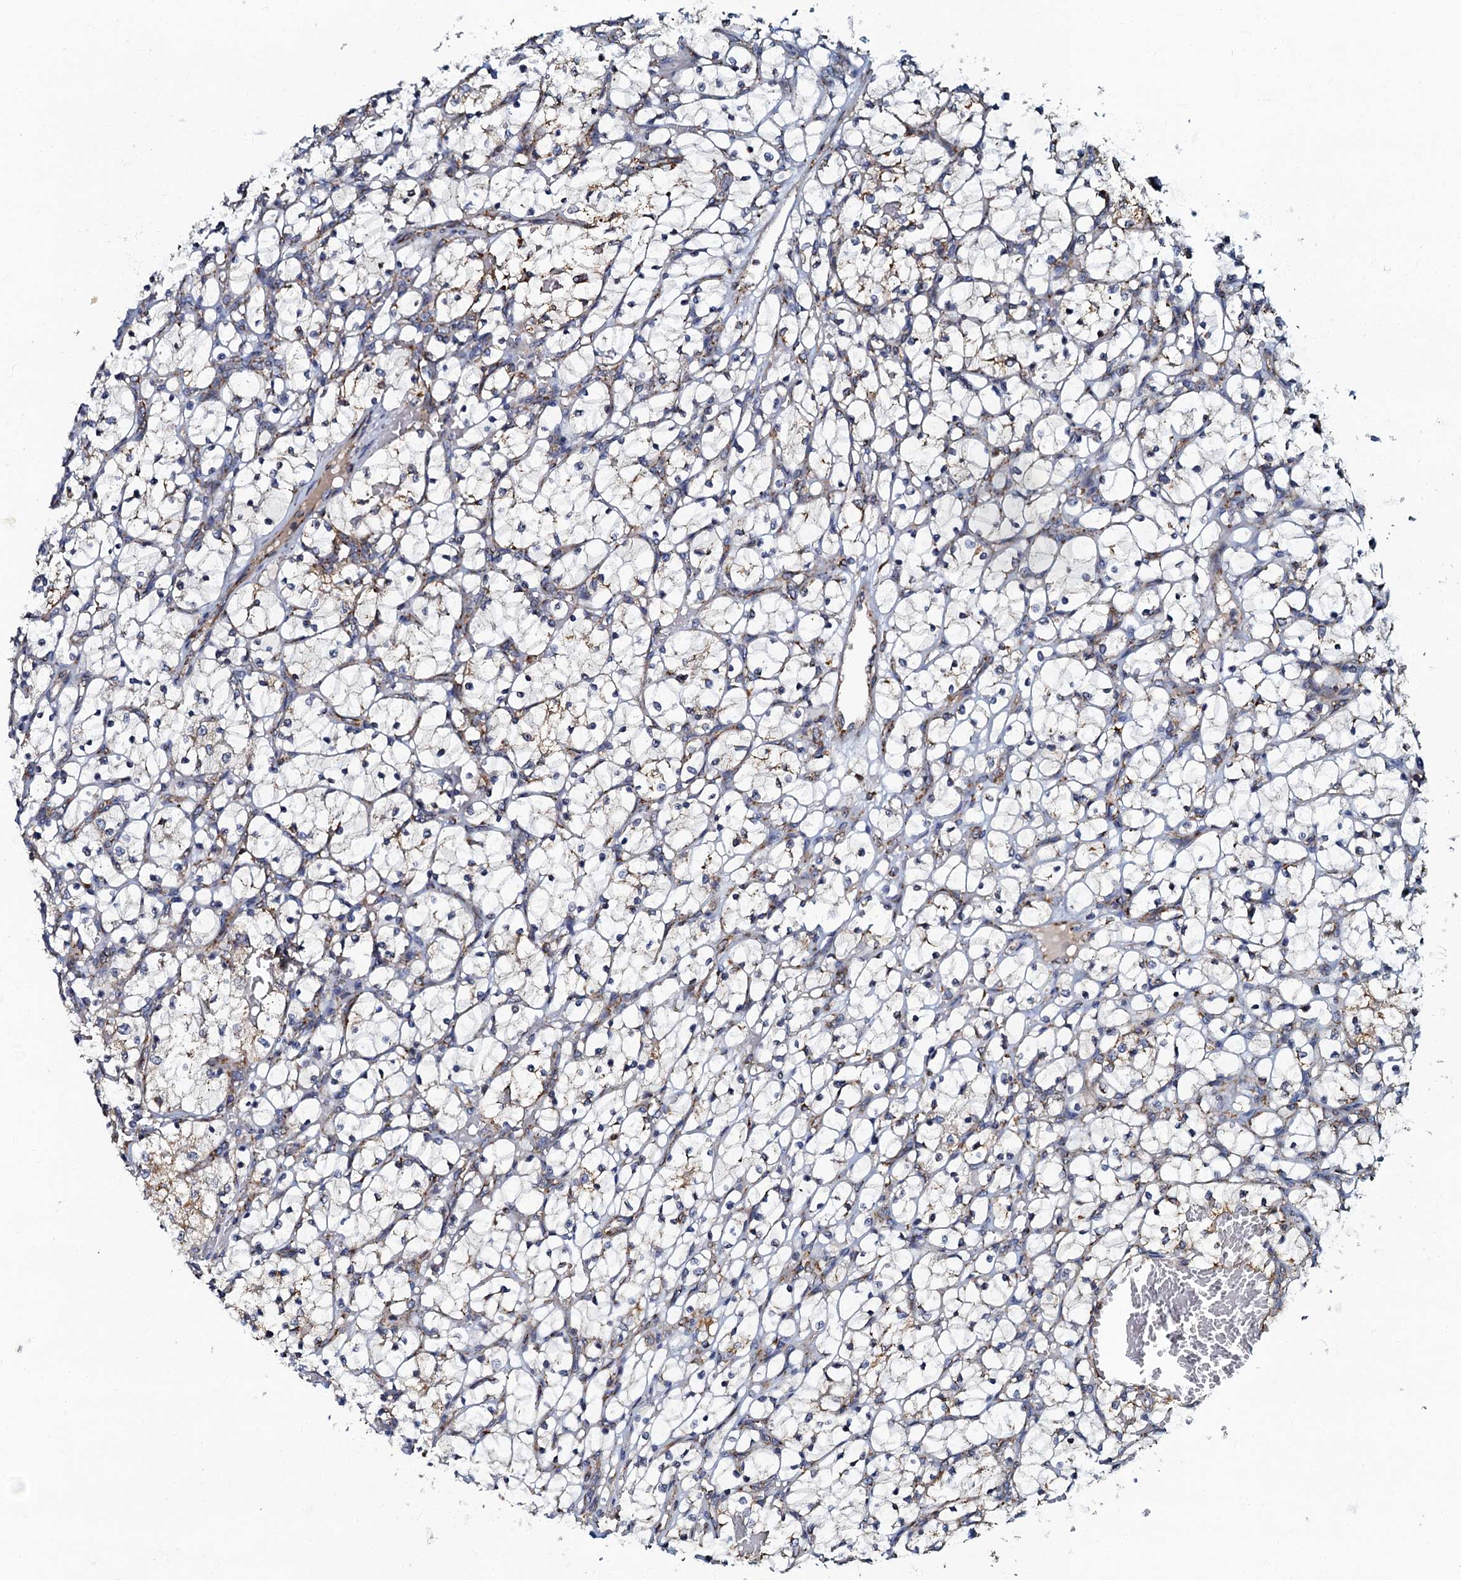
{"staining": {"intensity": "weak", "quantity": "<25%", "location": "cytoplasmic/membranous"}, "tissue": "renal cancer", "cell_type": "Tumor cells", "image_type": "cancer", "snomed": [{"axis": "morphology", "description": "Adenocarcinoma, NOS"}, {"axis": "topography", "description": "Kidney"}], "caption": "The histopathology image exhibits no significant expression in tumor cells of renal adenocarcinoma.", "gene": "NDUFA12", "patient": {"sex": "female", "age": 69}}